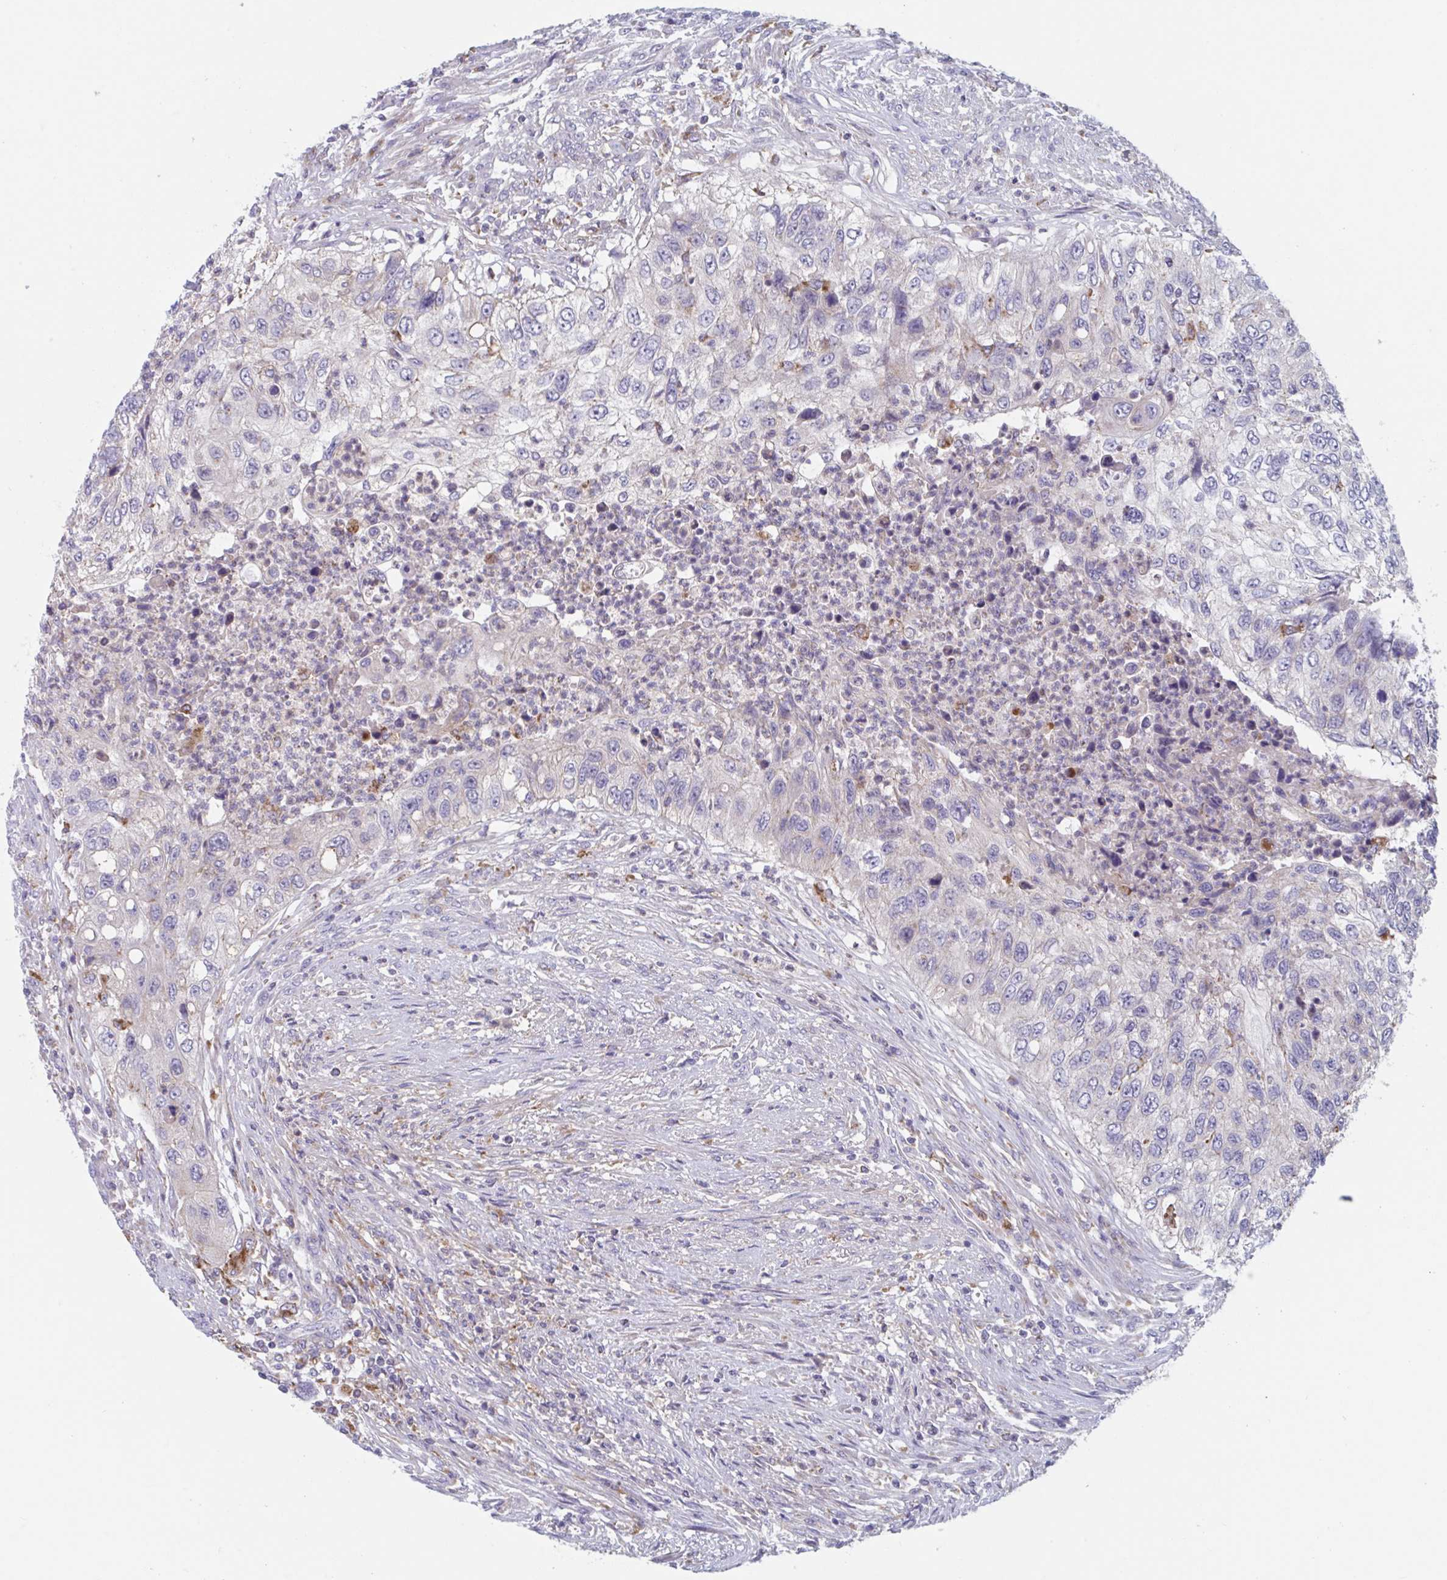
{"staining": {"intensity": "negative", "quantity": "none", "location": "none"}, "tissue": "urothelial cancer", "cell_type": "Tumor cells", "image_type": "cancer", "snomed": [{"axis": "morphology", "description": "Urothelial carcinoma, High grade"}, {"axis": "topography", "description": "Urinary bladder"}], "caption": "Tumor cells are negative for brown protein staining in urothelial carcinoma (high-grade).", "gene": "NIPSNAP1", "patient": {"sex": "female", "age": 60}}